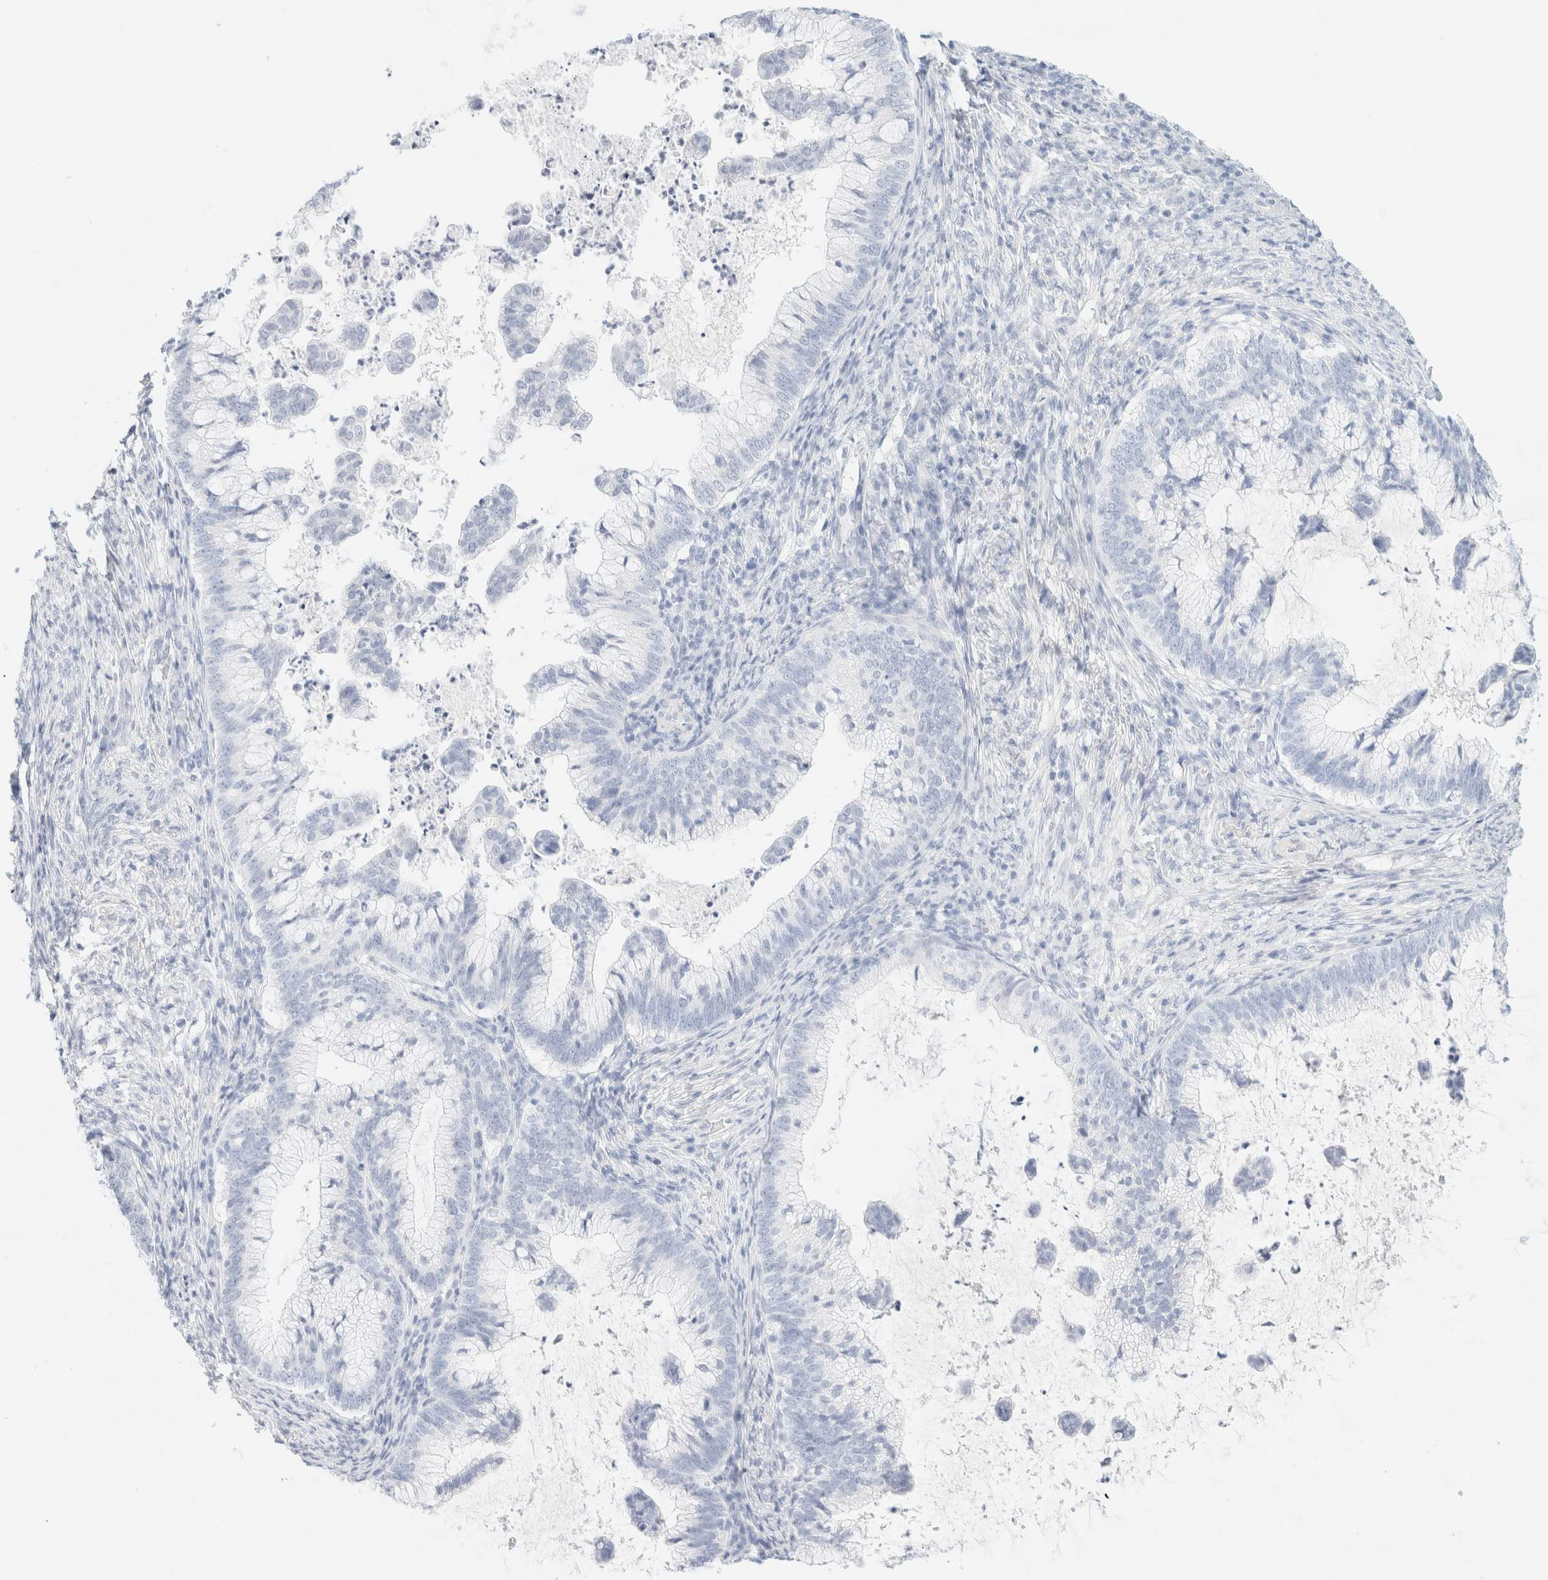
{"staining": {"intensity": "negative", "quantity": "none", "location": "none"}, "tissue": "cervical cancer", "cell_type": "Tumor cells", "image_type": "cancer", "snomed": [{"axis": "morphology", "description": "Adenocarcinoma, NOS"}, {"axis": "topography", "description": "Cervix"}], "caption": "Cervical cancer was stained to show a protein in brown. There is no significant positivity in tumor cells.", "gene": "DPYS", "patient": {"sex": "female", "age": 36}}